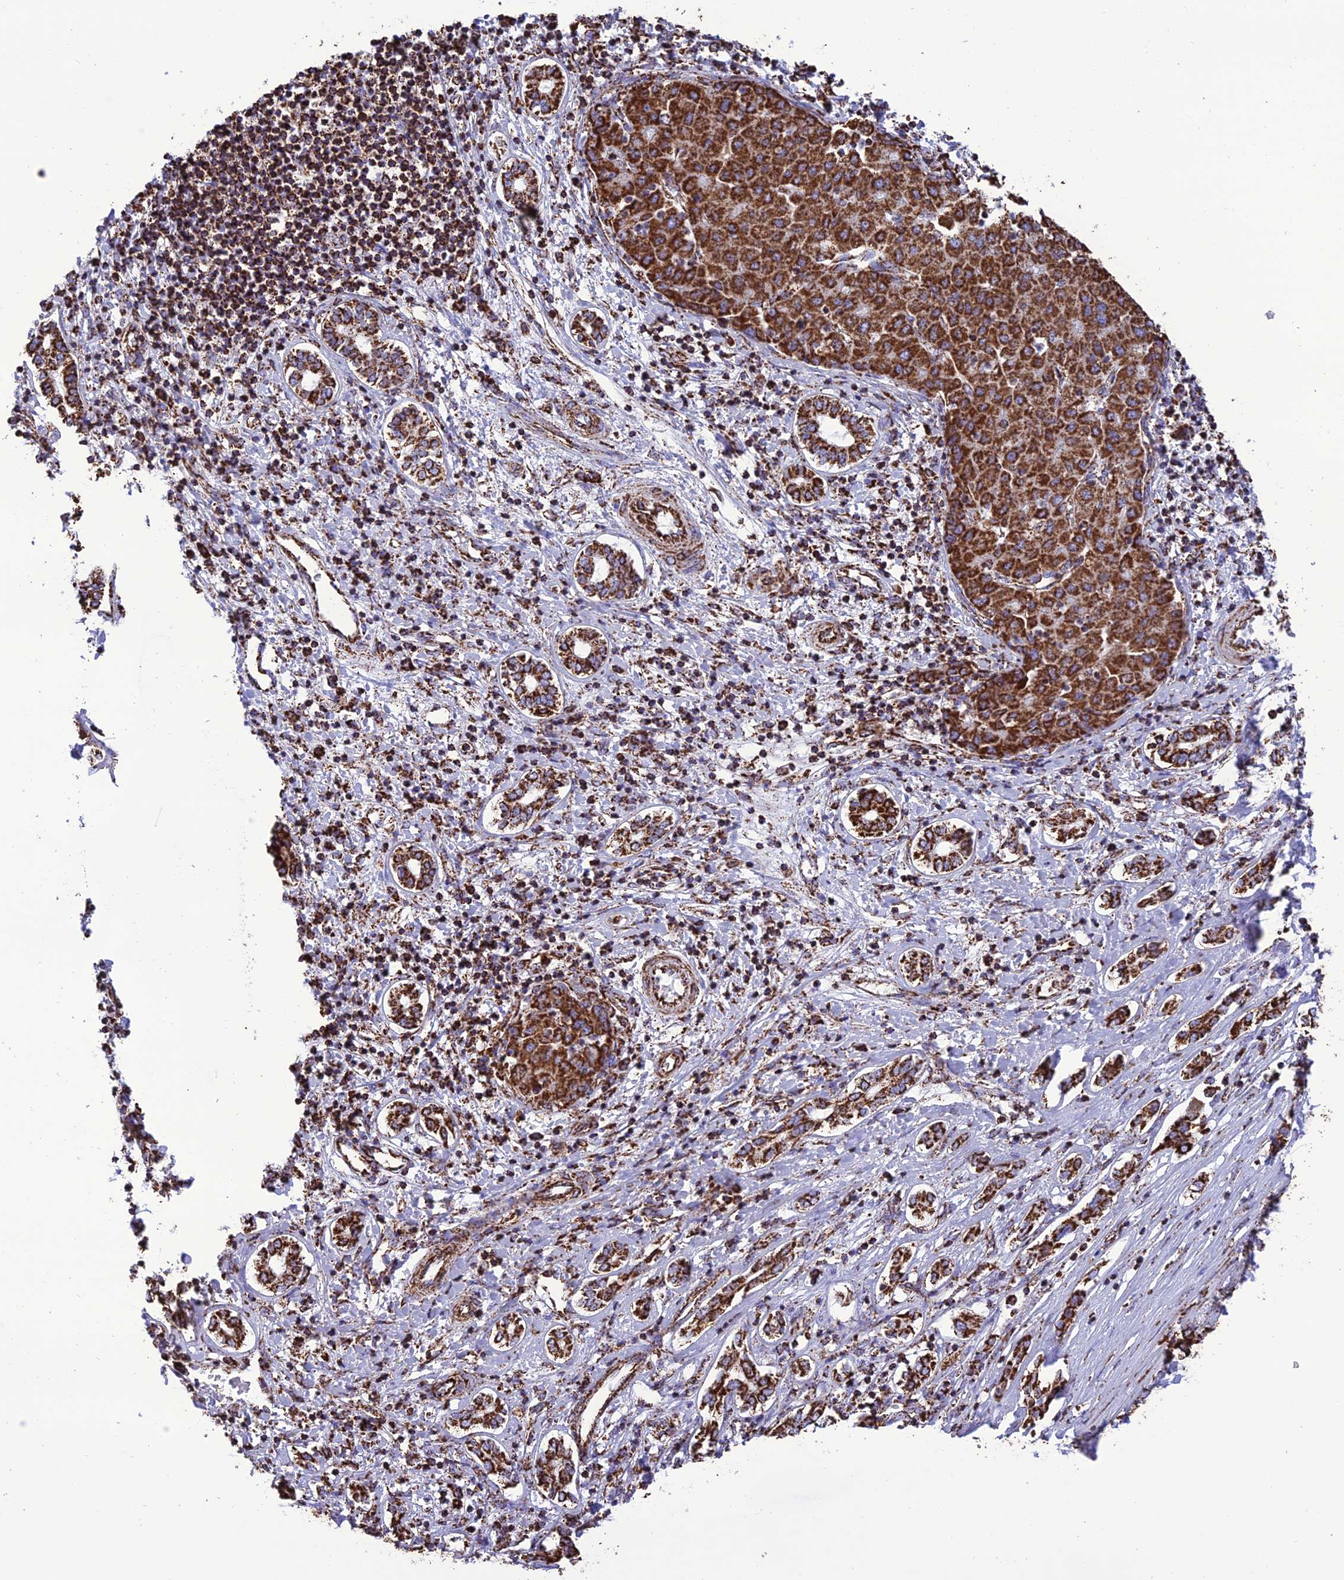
{"staining": {"intensity": "strong", "quantity": ">75%", "location": "cytoplasmic/membranous"}, "tissue": "liver cancer", "cell_type": "Tumor cells", "image_type": "cancer", "snomed": [{"axis": "morphology", "description": "Carcinoma, Hepatocellular, NOS"}, {"axis": "topography", "description": "Liver"}], "caption": "Liver hepatocellular carcinoma stained for a protein shows strong cytoplasmic/membranous positivity in tumor cells. (Stains: DAB (3,3'-diaminobenzidine) in brown, nuclei in blue, Microscopy: brightfield microscopy at high magnification).", "gene": "NDUFAF1", "patient": {"sex": "male", "age": 65}}